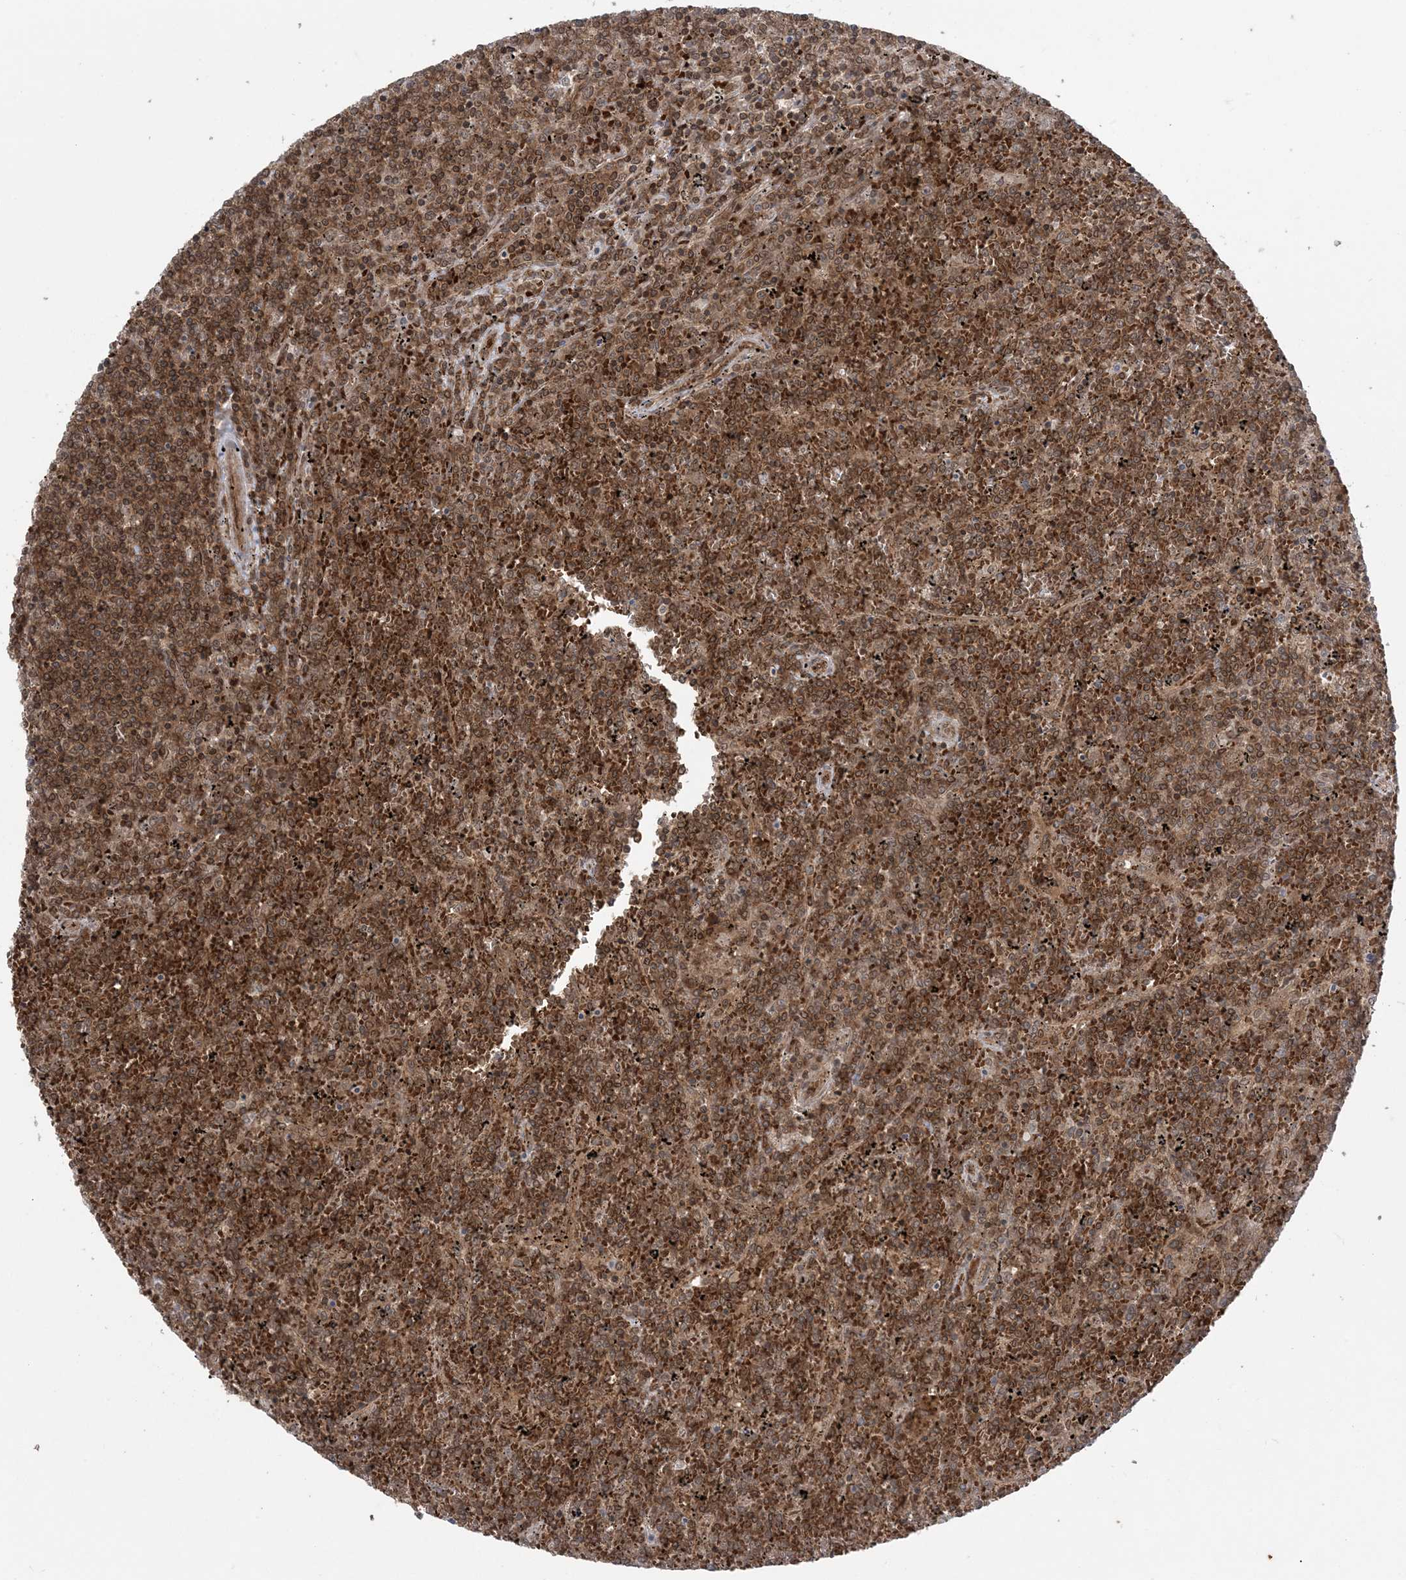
{"staining": {"intensity": "strong", "quantity": ">75%", "location": "cytoplasmic/membranous"}, "tissue": "lymphoma", "cell_type": "Tumor cells", "image_type": "cancer", "snomed": [{"axis": "morphology", "description": "Malignant lymphoma, non-Hodgkin's type, Low grade"}, {"axis": "topography", "description": "Spleen"}], "caption": "Immunohistochemical staining of human low-grade malignant lymphoma, non-Hodgkin's type shows strong cytoplasmic/membranous protein expression in about >75% of tumor cells.", "gene": "DDX19B", "patient": {"sex": "female", "age": 19}}